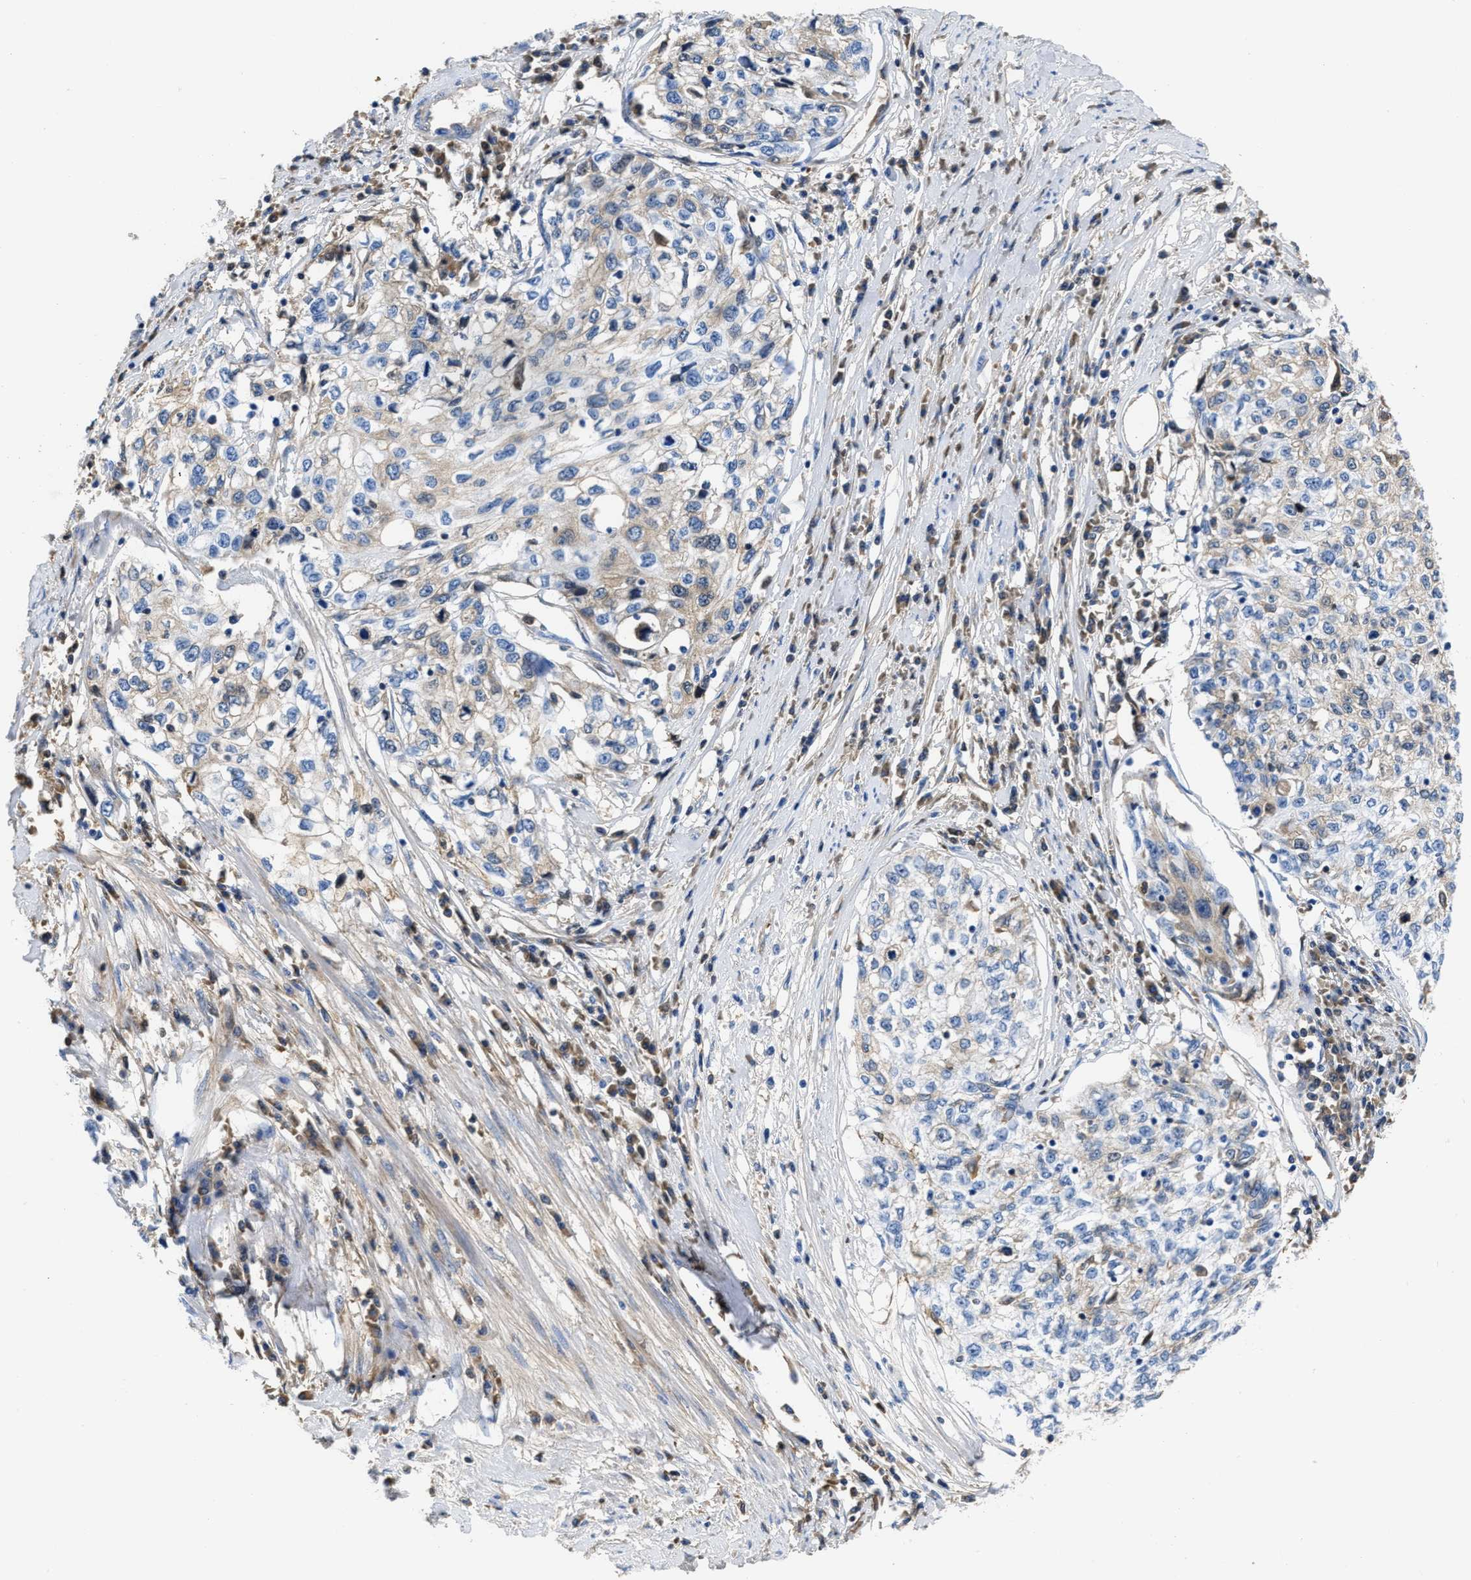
{"staining": {"intensity": "weak", "quantity": "<25%", "location": "cytoplasmic/membranous"}, "tissue": "cervical cancer", "cell_type": "Tumor cells", "image_type": "cancer", "snomed": [{"axis": "morphology", "description": "Squamous cell carcinoma, NOS"}, {"axis": "topography", "description": "Cervix"}], "caption": "Tumor cells are negative for brown protein staining in cervical squamous cell carcinoma.", "gene": "GC", "patient": {"sex": "female", "age": 57}}